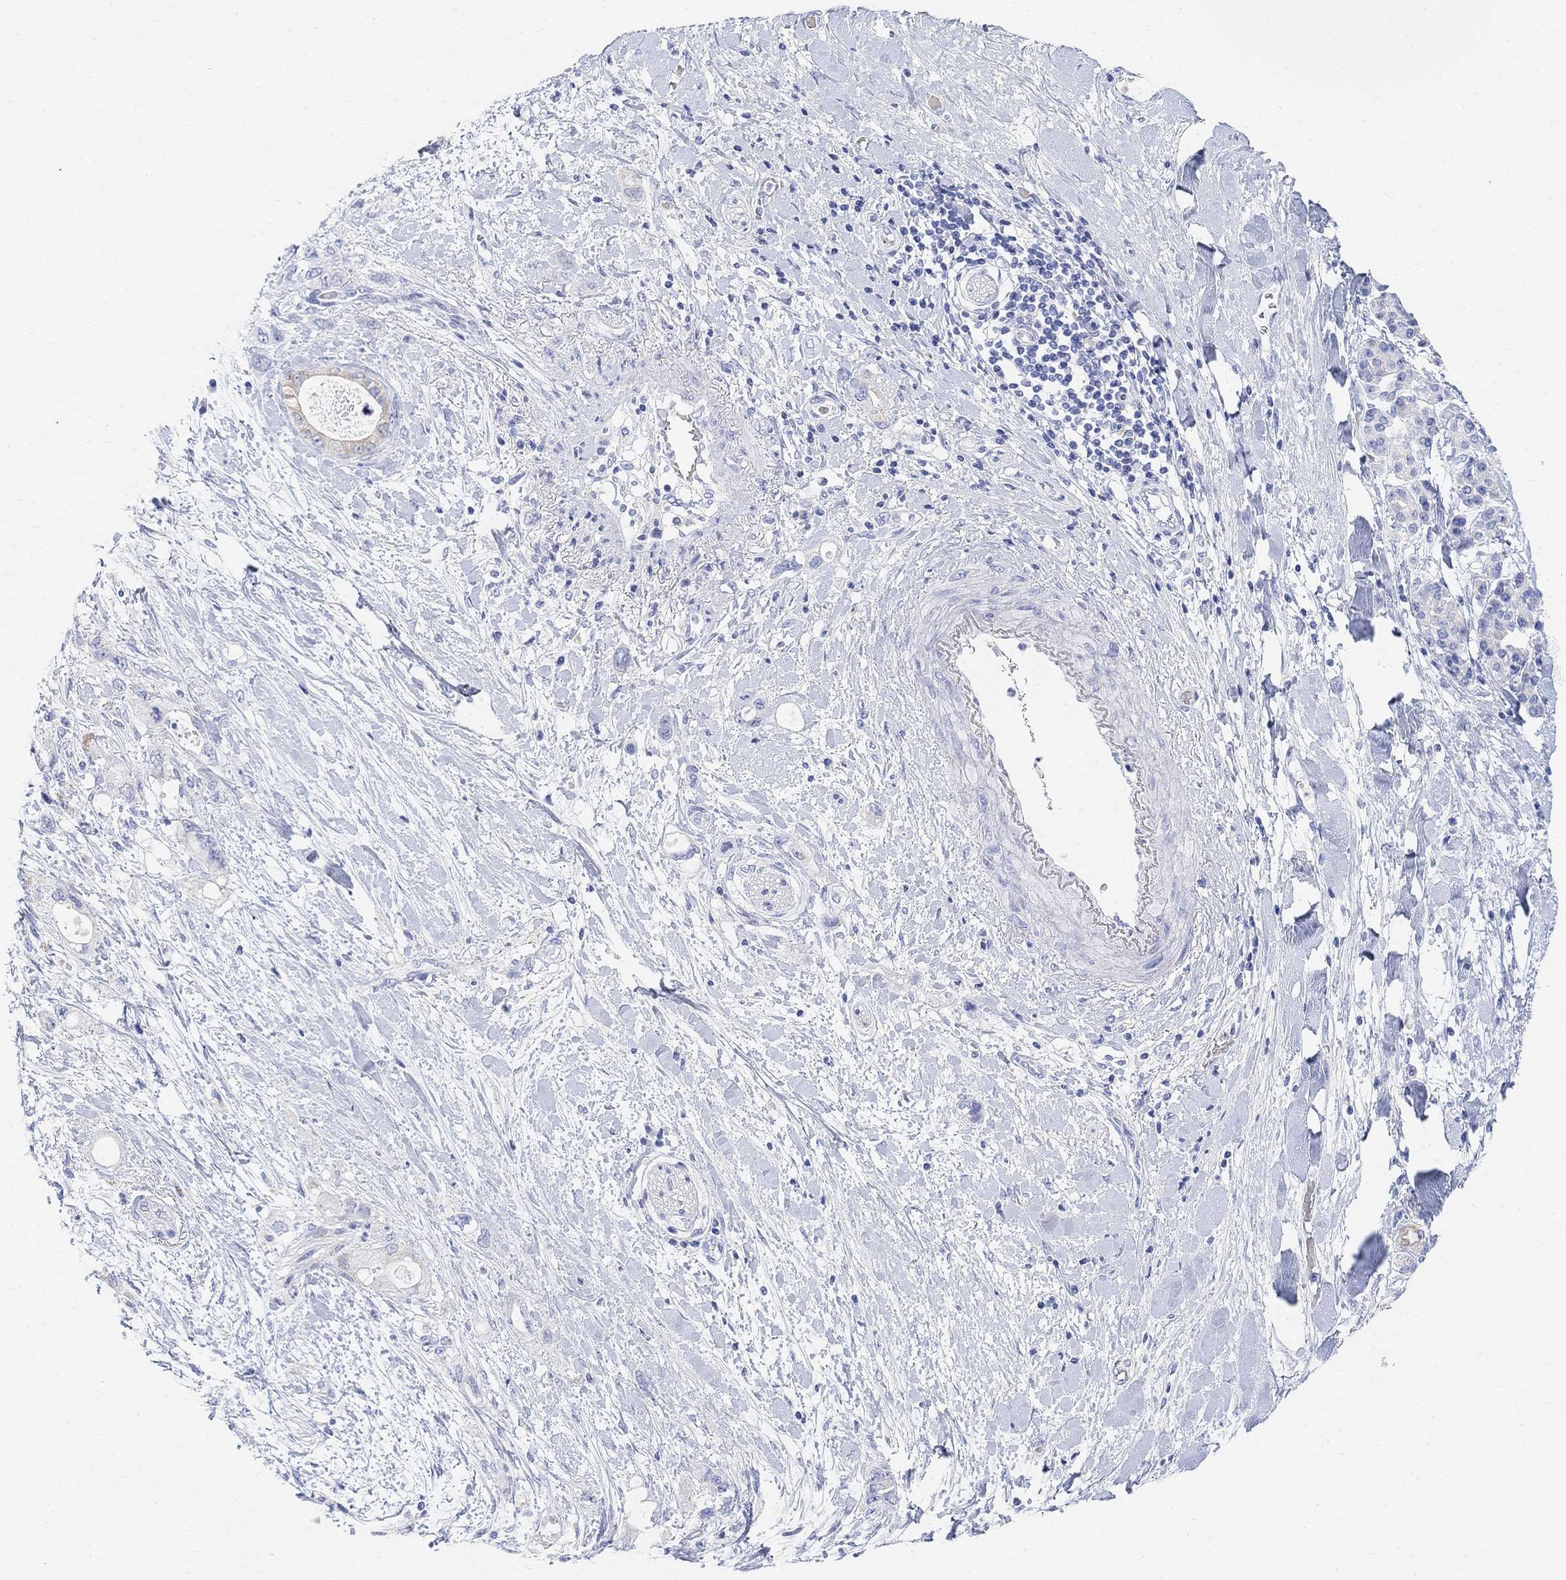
{"staining": {"intensity": "negative", "quantity": "none", "location": "none"}, "tissue": "pancreatic cancer", "cell_type": "Tumor cells", "image_type": "cancer", "snomed": [{"axis": "morphology", "description": "Adenocarcinoma, NOS"}, {"axis": "topography", "description": "Pancreas"}], "caption": "Tumor cells show no significant staining in adenocarcinoma (pancreatic).", "gene": "RETNLB", "patient": {"sex": "female", "age": 56}}